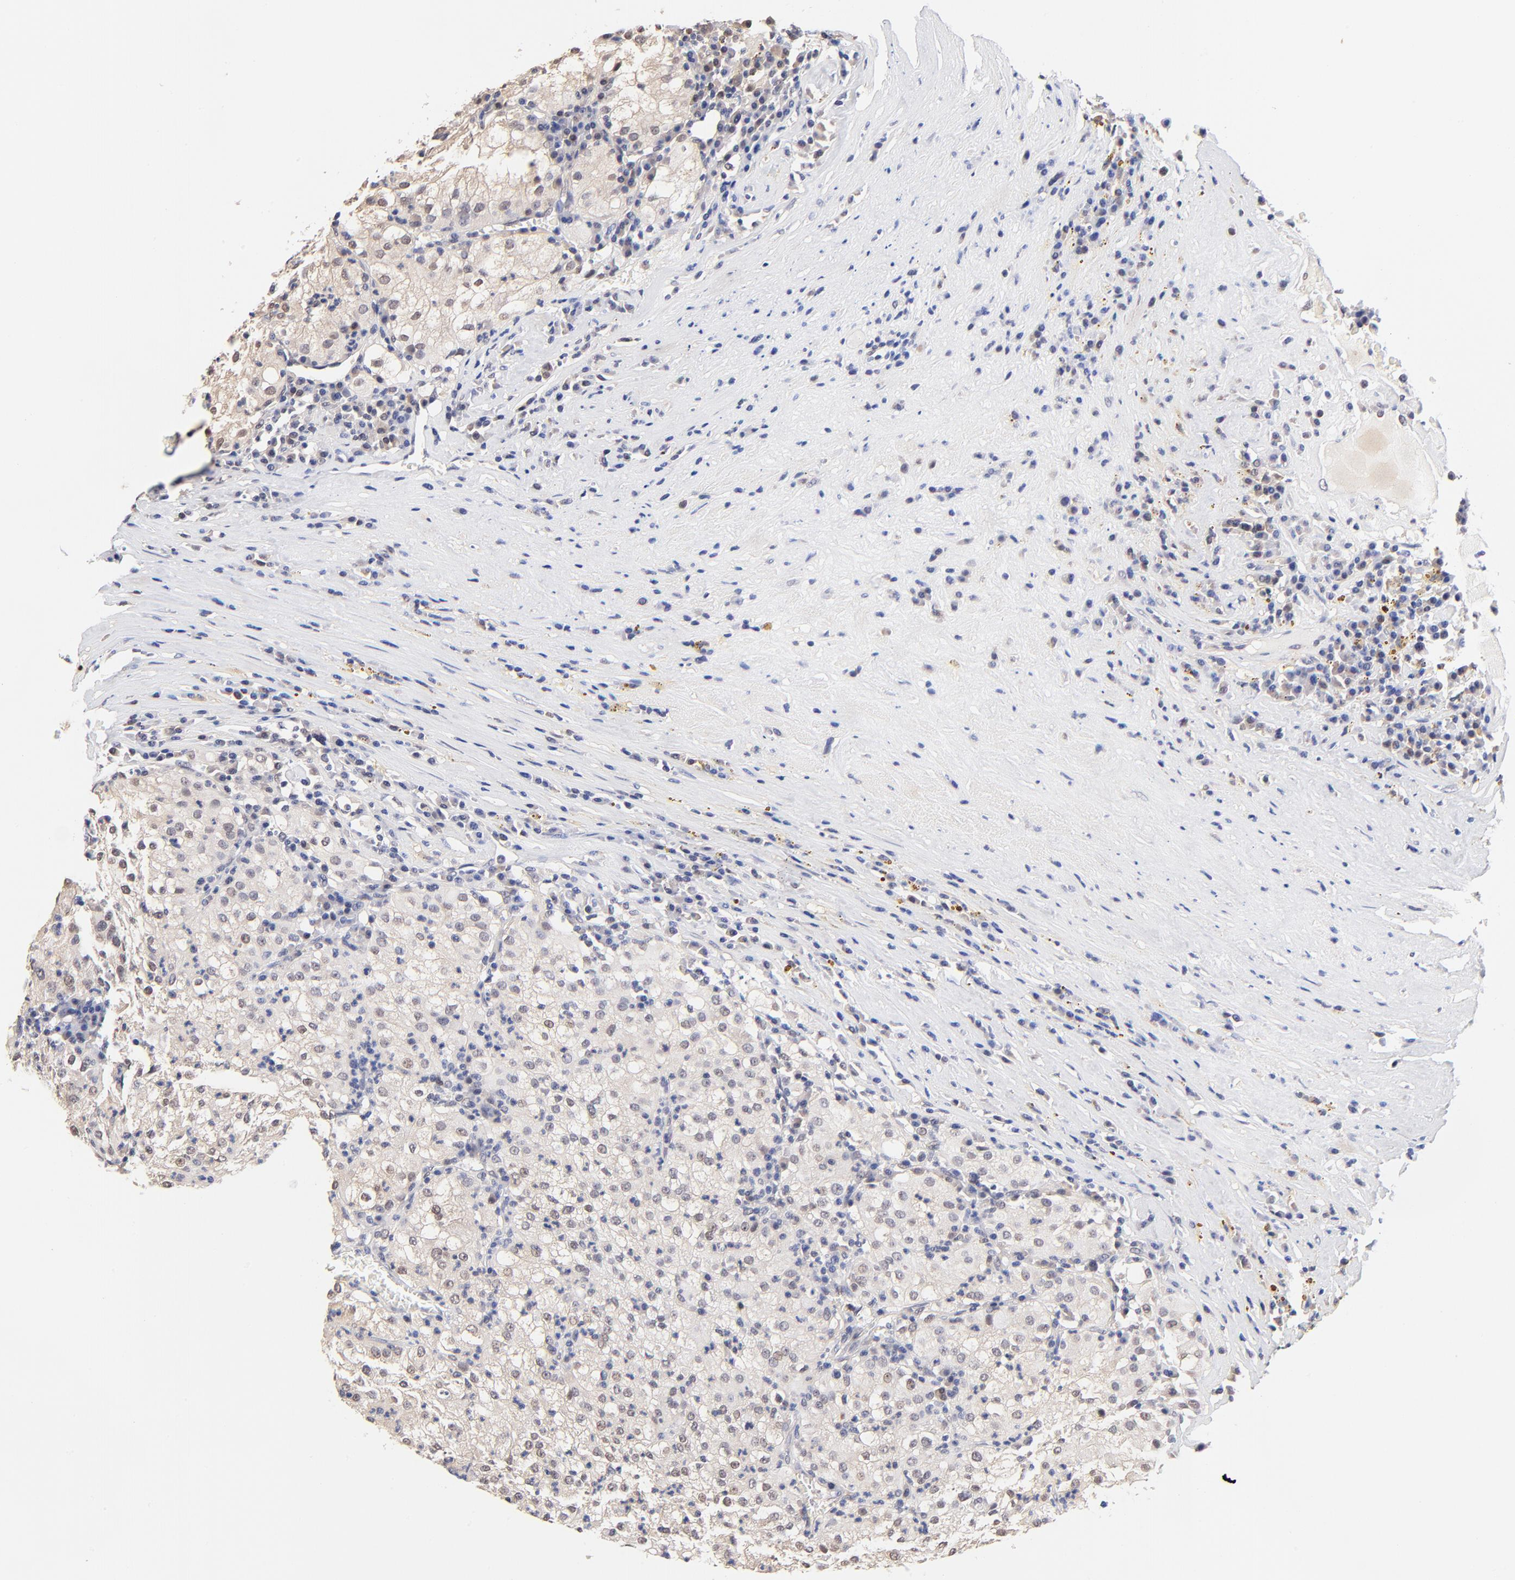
{"staining": {"intensity": "weak", "quantity": "<25%", "location": "nuclear"}, "tissue": "renal cancer", "cell_type": "Tumor cells", "image_type": "cancer", "snomed": [{"axis": "morphology", "description": "Adenocarcinoma, NOS"}, {"axis": "topography", "description": "Kidney"}], "caption": "Immunohistochemistry (IHC) of renal cancer shows no positivity in tumor cells.", "gene": "TXNL1", "patient": {"sex": "male", "age": 59}}